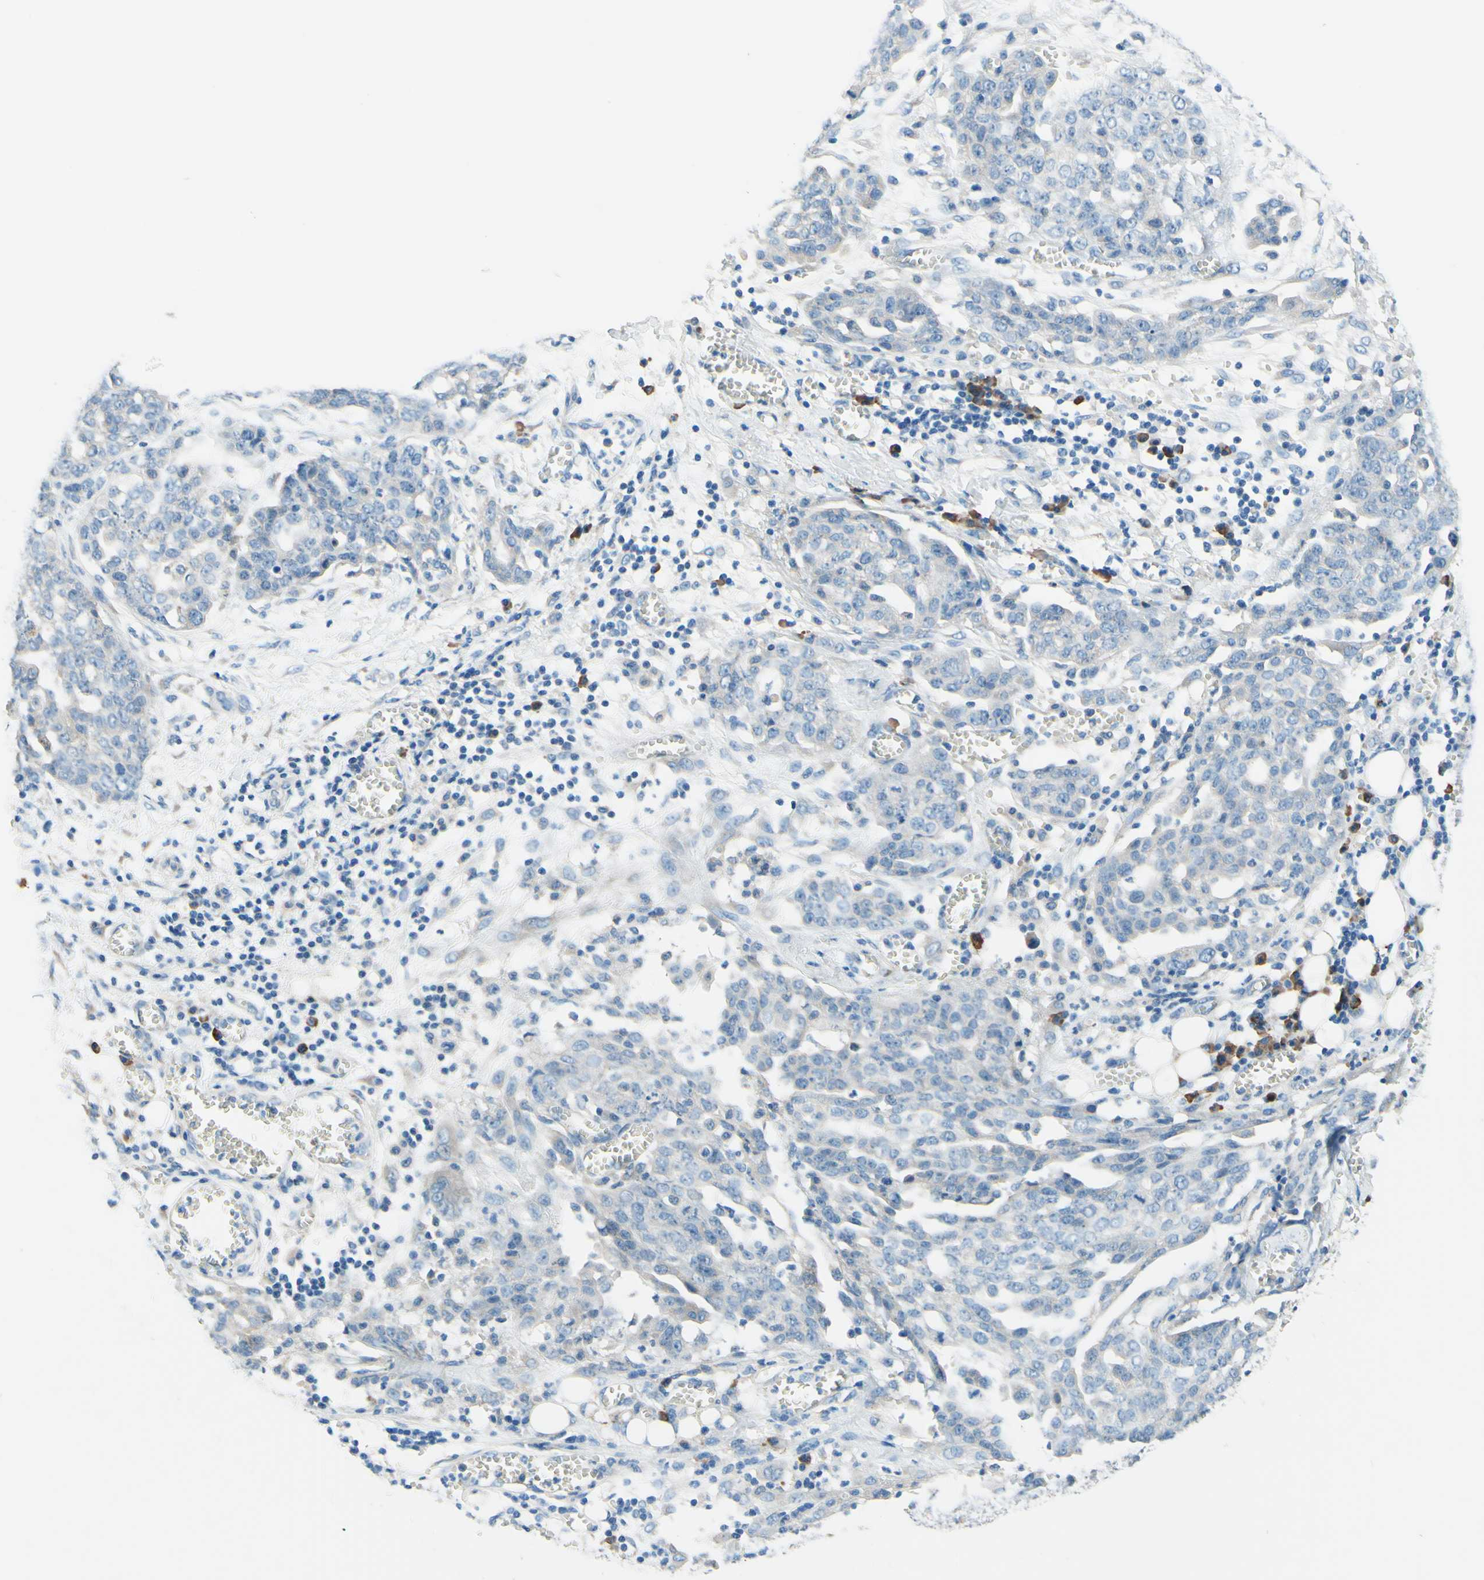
{"staining": {"intensity": "negative", "quantity": "none", "location": "none"}, "tissue": "ovarian cancer", "cell_type": "Tumor cells", "image_type": "cancer", "snomed": [{"axis": "morphology", "description": "Cystadenocarcinoma, serous, NOS"}, {"axis": "topography", "description": "Soft tissue"}, {"axis": "topography", "description": "Ovary"}], "caption": "This is a photomicrograph of immunohistochemistry (IHC) staining of serous cystadenocarcinoma (ovarian), which shows no positivity in tumor cells.", "gene": "PASD1", "patient": {"sex": "female", "age": 57}}